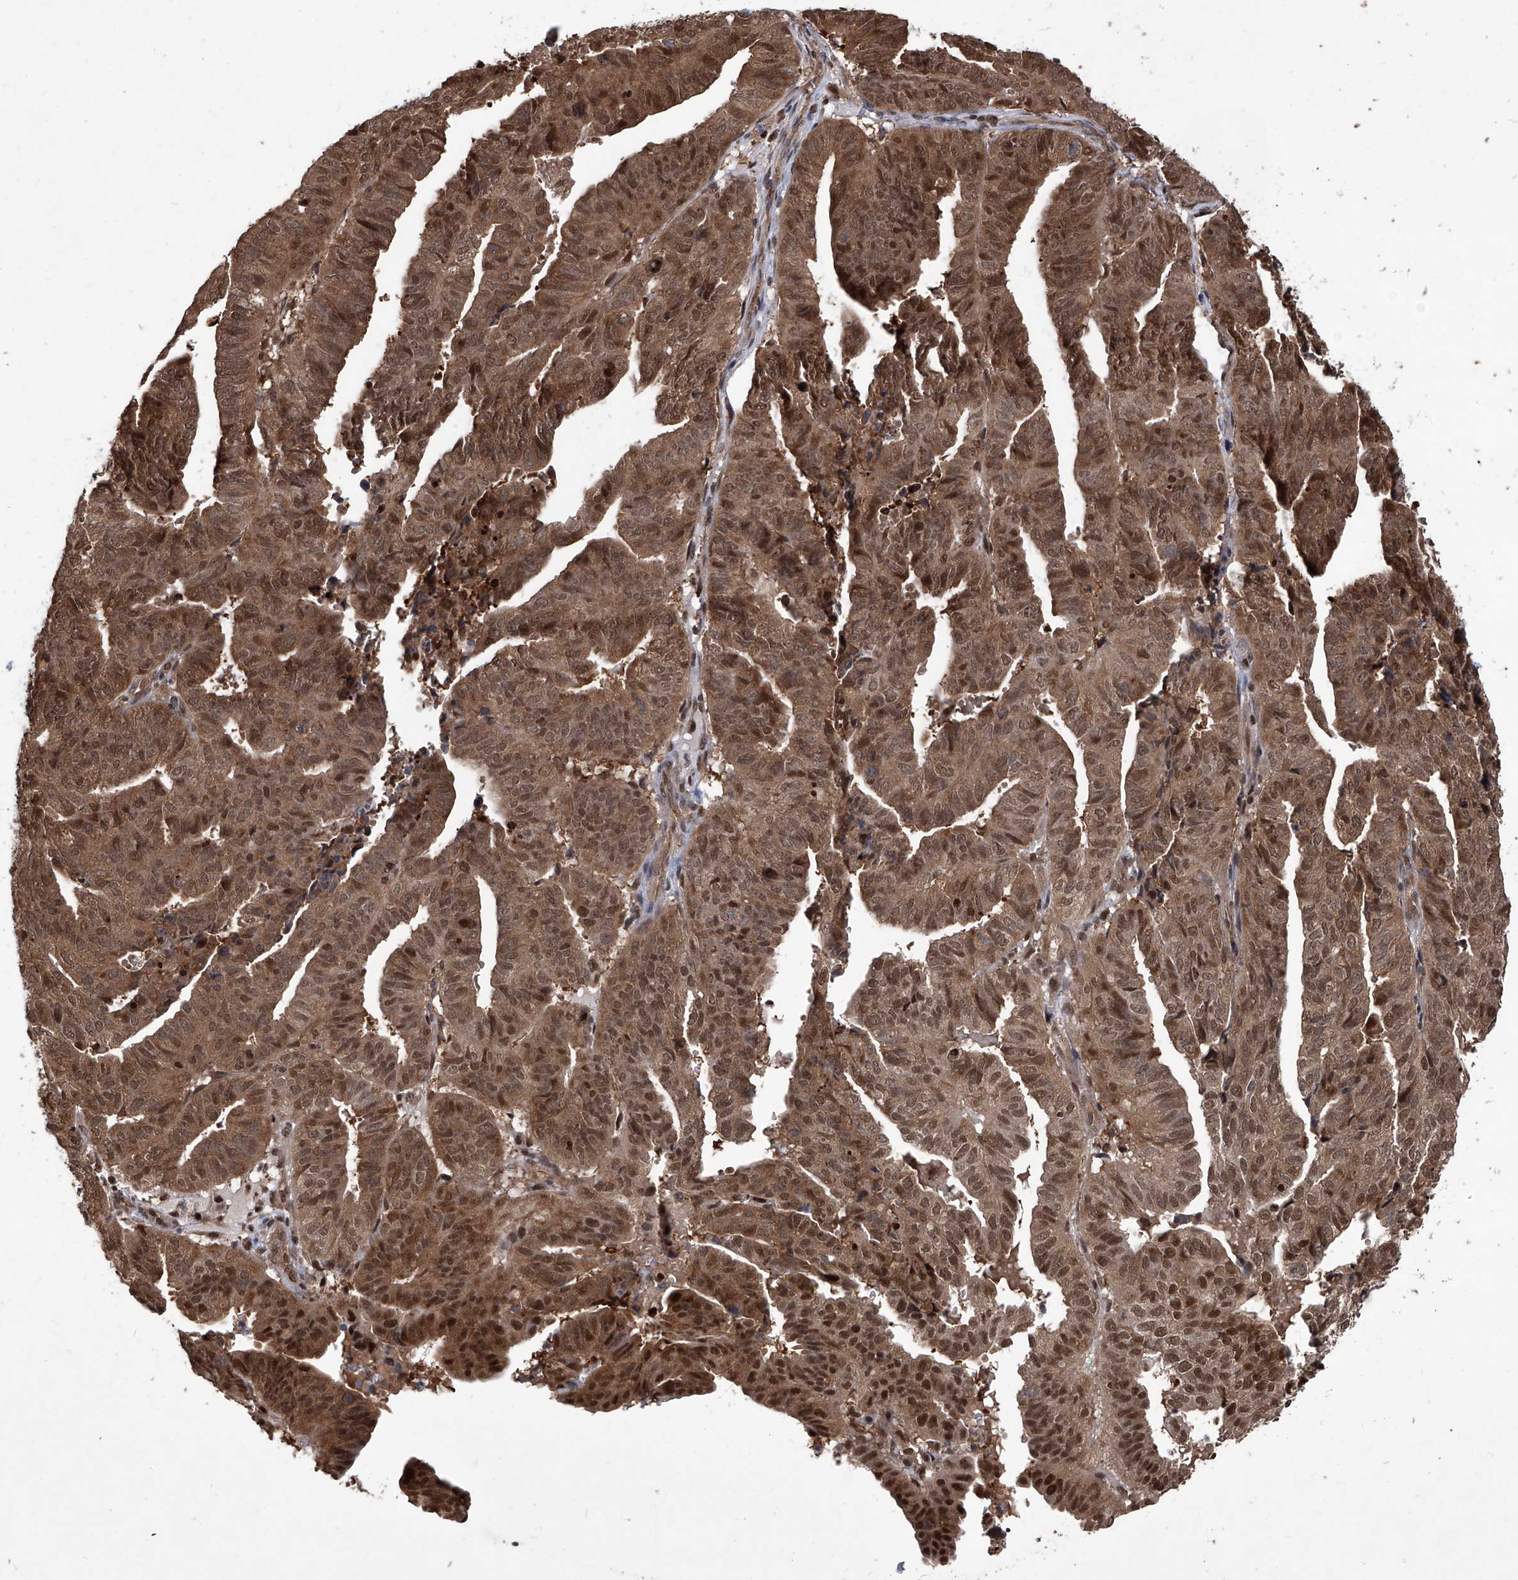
{"staining": {"intensity": "moderate", "quantity": ">75%", "location": "cytoplasmic/membranous,nuclear"}, "tissue": "endometrial cancer", "cell_type": "Tumor cells", "image_type": "cancer", "snomed": [{"axis": "morphology", "description": "Adenocarcinoma, NOS"}, {"axis": "topography", "description": "Uterus"}], "caption": "Moderate cytoplasmic/membranous and nuclear expression is seen in approximately >75% of tumor cells in endometrial cancer (adenocarcinoma).", "gene": "PSMB1", "patient": {"sex": "female", "age": 77}}